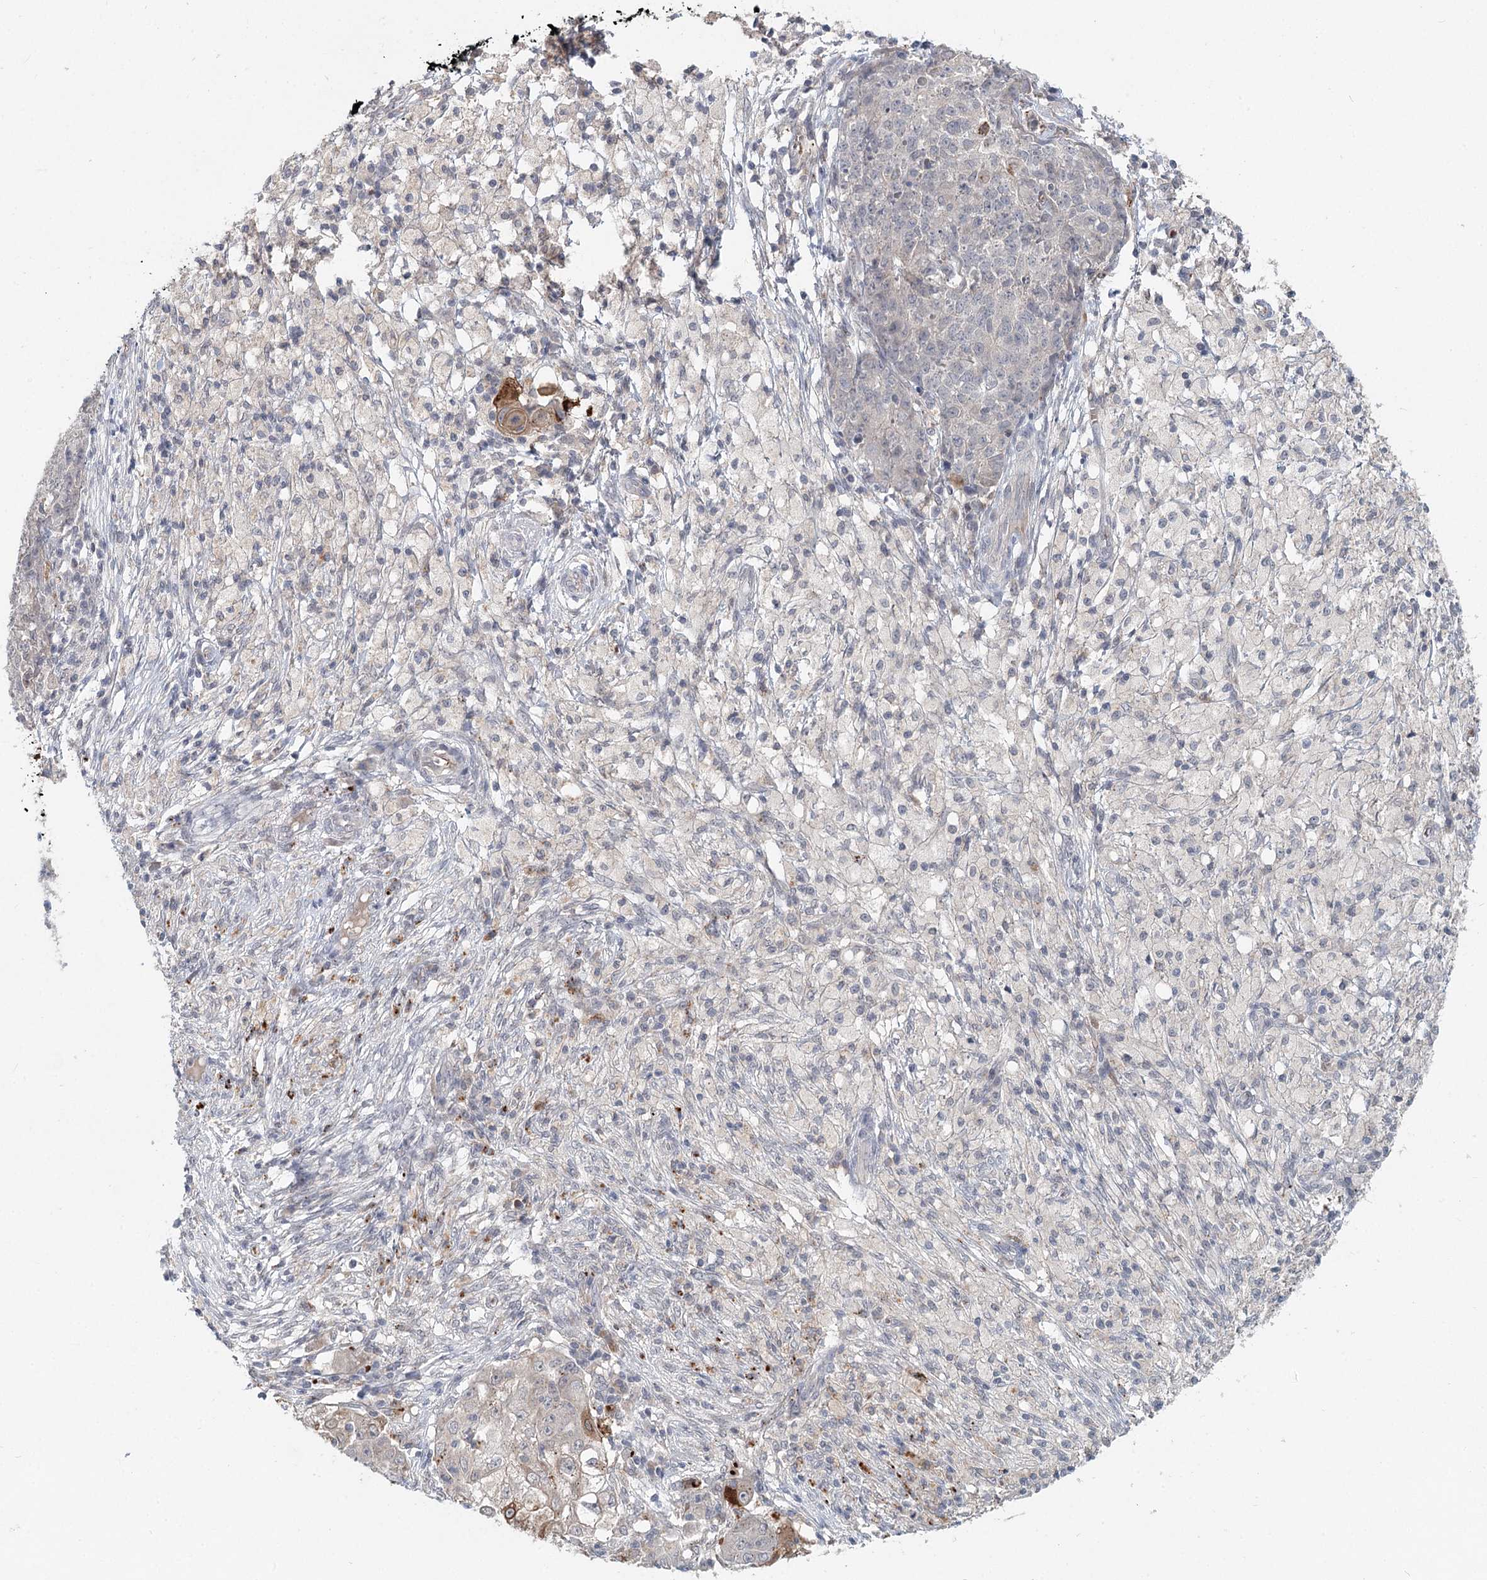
{"staining": {"intensity": "moderate", "quantity": "<25%", "location": "cytoplasmic/membranous"}, "tissue": "ovarian cancer", "cell_type": "Tumor cells", "image_type": "cancer", "snomed": [{"axis": "morphology", "description": "Carcinoma, endometroid"}, {"axis": "topography", "description": "Ovary"}], "caption": "The photomicrograph exhibits staining of endometroid carcinoma (ovarian), revealing moderate cytoplasmic/membranous protein expression (brown color) within tumor cells. (brown staining indicates protein expression, while blue staining denotes nuclei).", "gene": "FBXO7", "patient": {"sex": "female", "age": 42}}